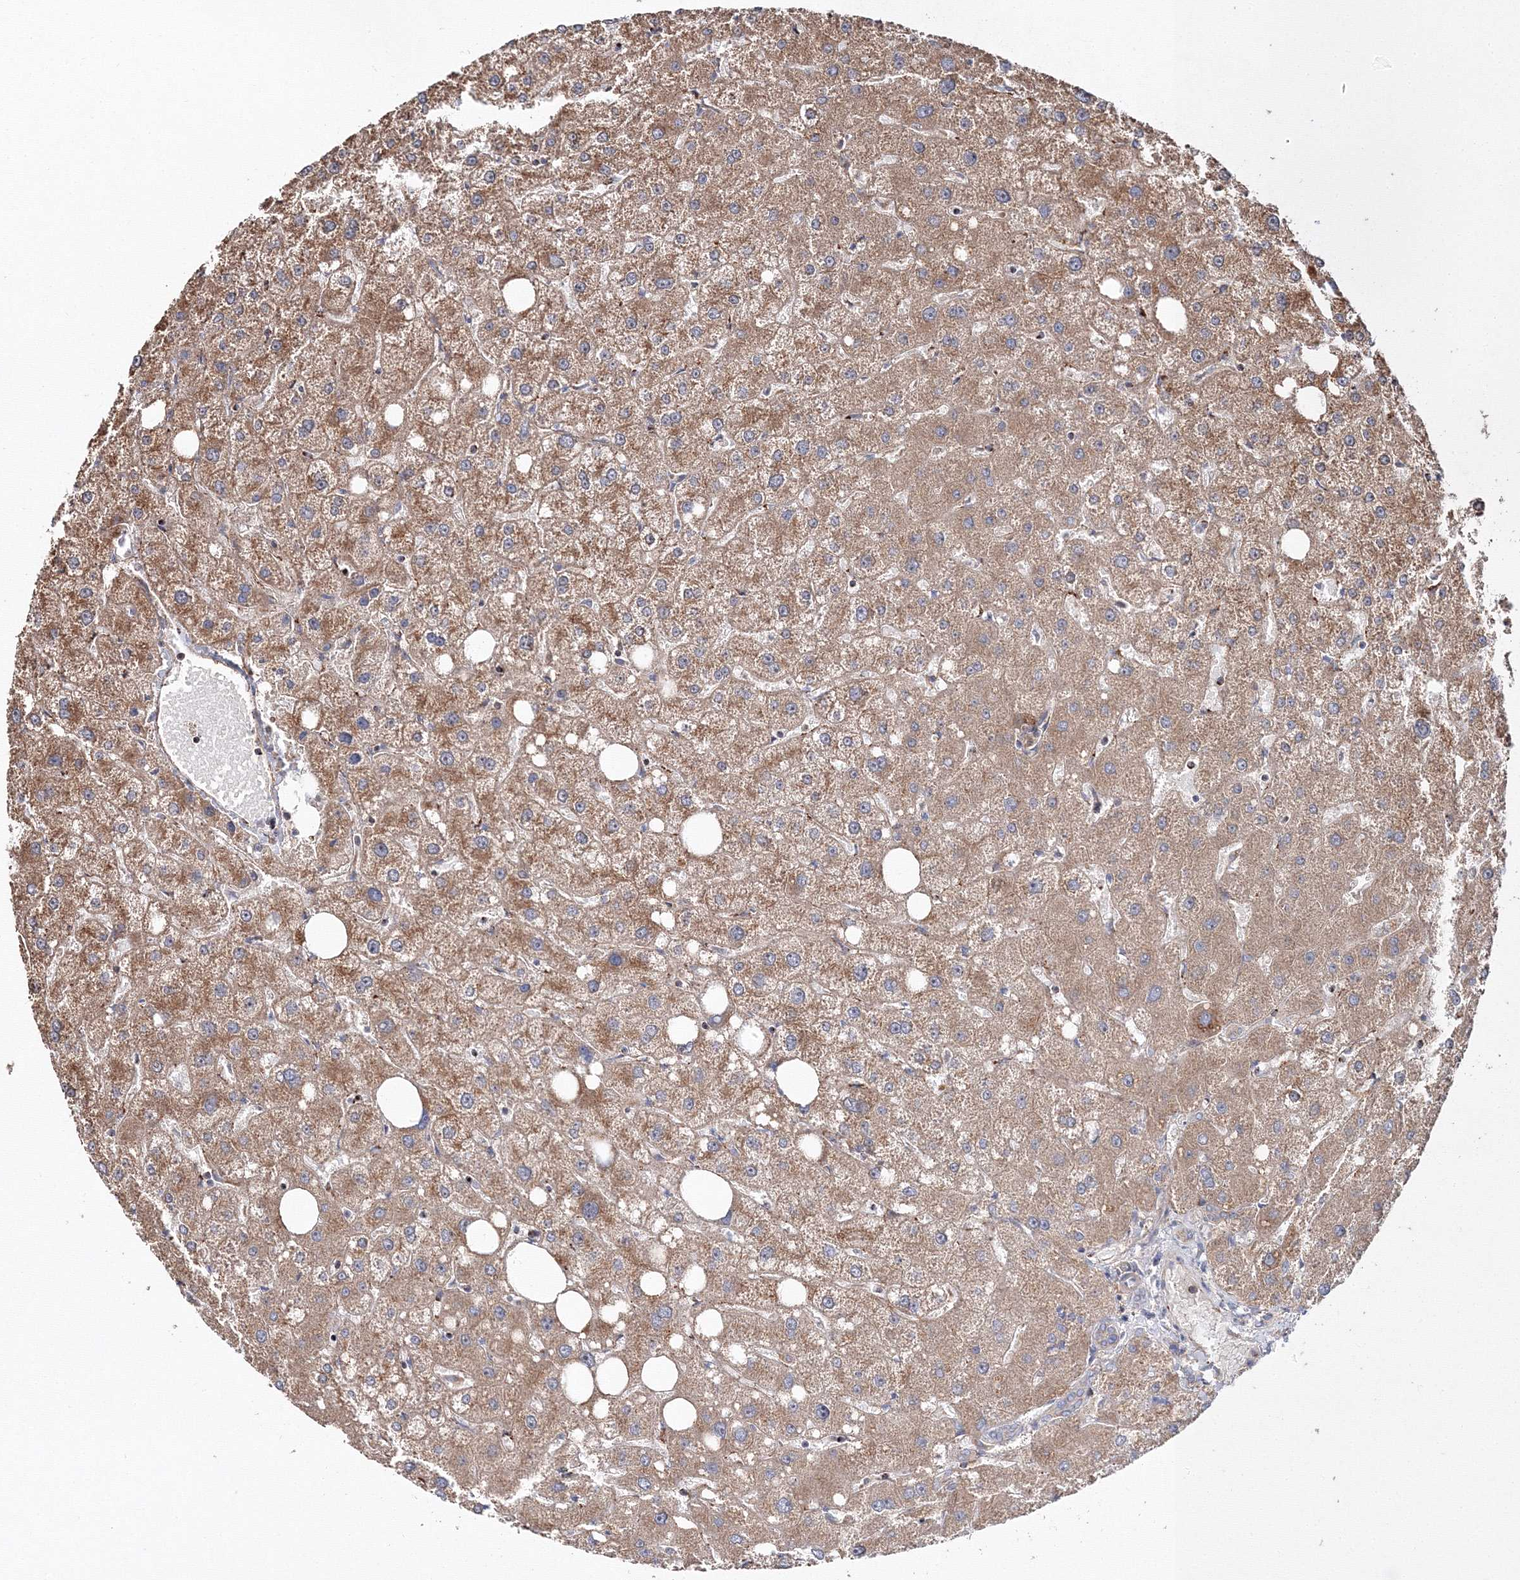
{"staining": {"intensity": "negative", "quantity": "none", "location": "none"}, "tissue": "liver", "cell_type": "Cholangiocytes", "image_type": "normal", "snomed": [{"axis": "morphology", "description": "Normal tissue, NOS"}, {"axis": "topography", "description": "Liver"}], "caption": "Immunohistochemistry histopathology image of unremarkable liver: liver stained with DAB shows no significant protein positivity in cholangiocytes. (DAB (3,3'-diaminobenzidine) IHC visualized using brightfield microscopy, high magnification).", "gene": "DDO", "patient": {"sex": "male", "age": 73}}